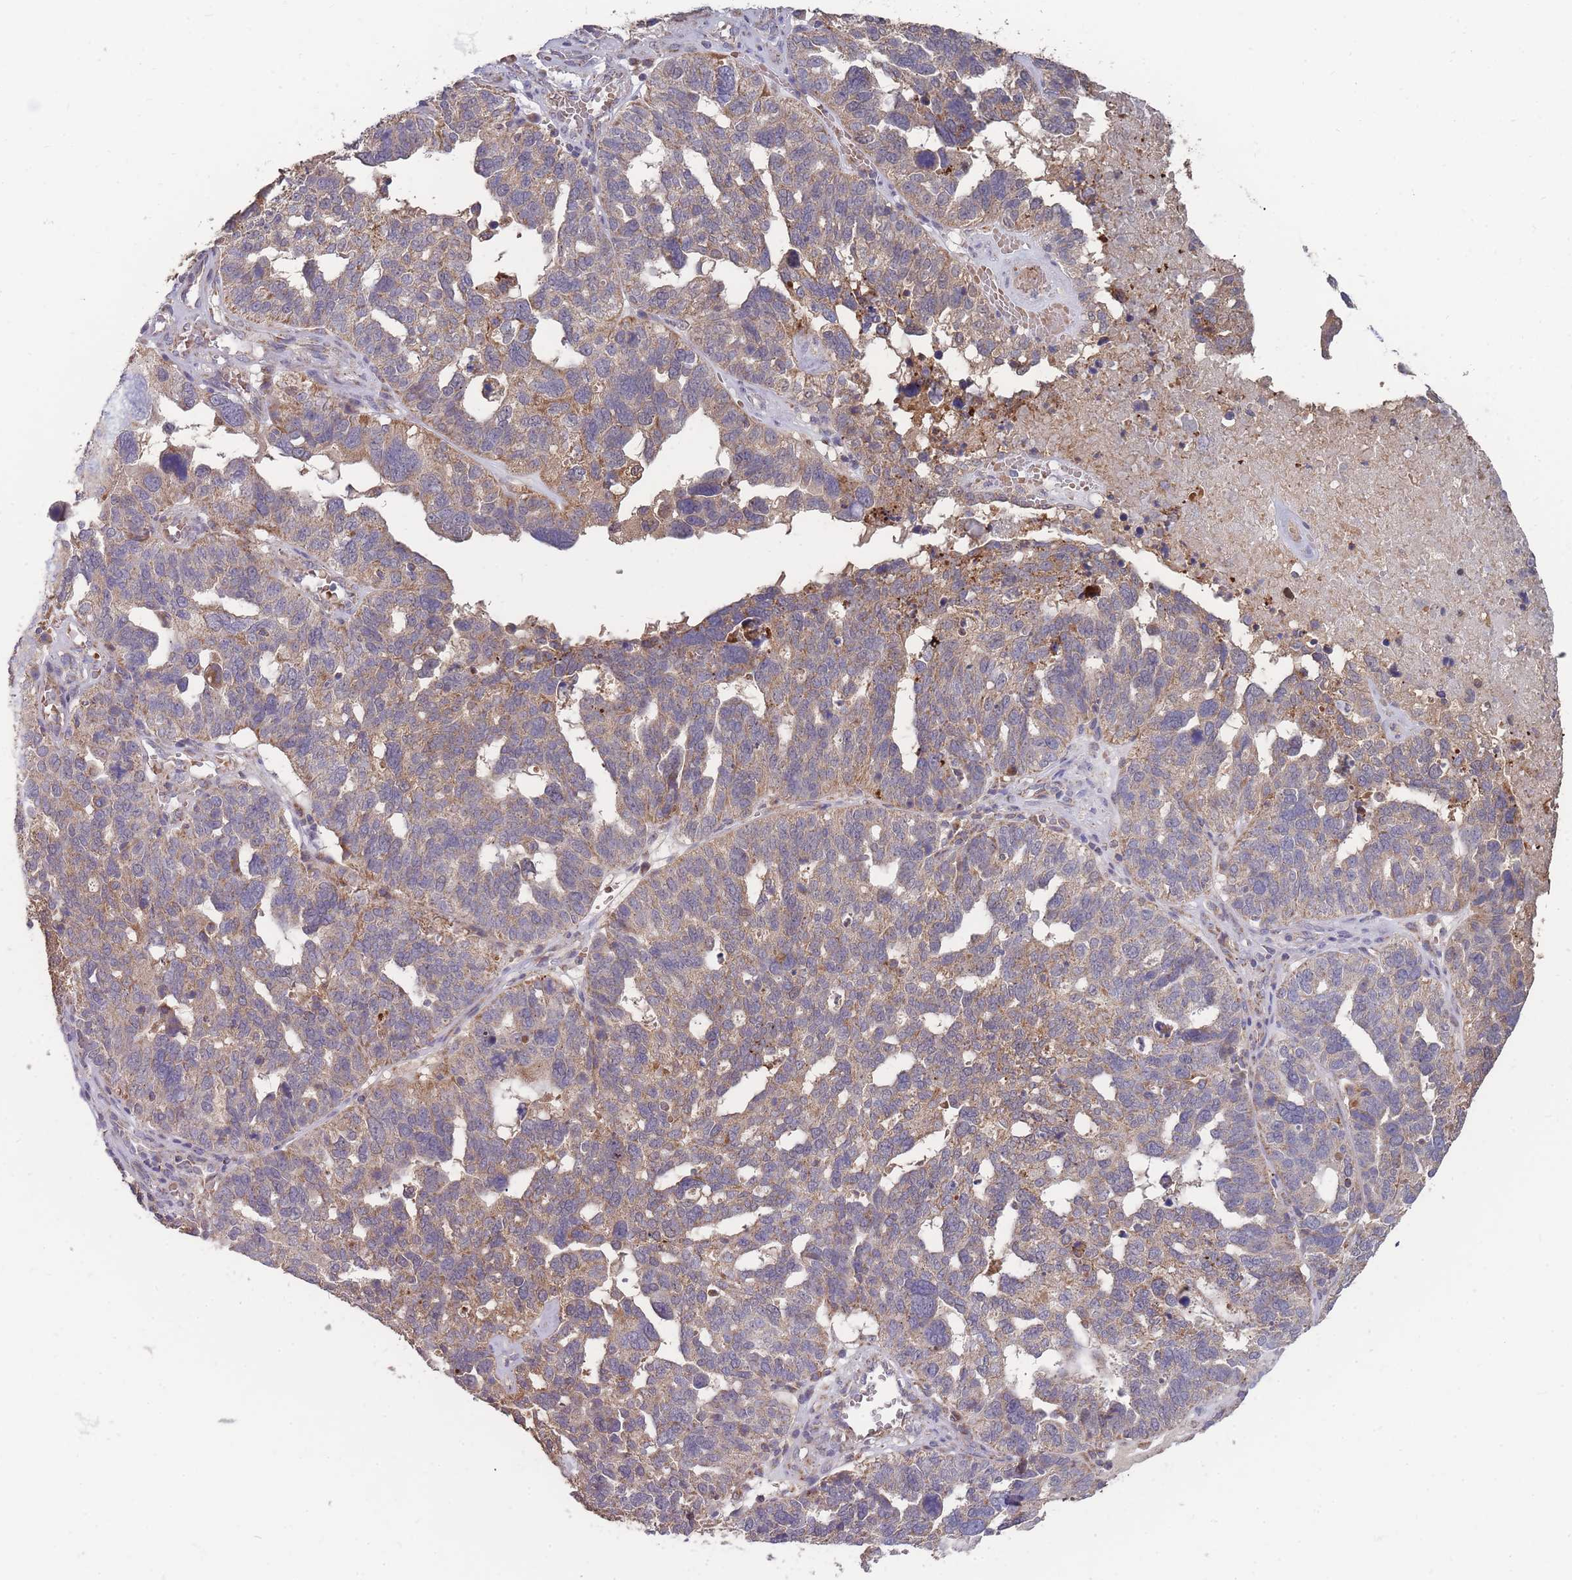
{"staining": {"intensity": "weak", "quantity": "25%-75%", "location": "cytoplasmic/membranous"}, "tissue": "ovarian cancer", "cell_type": "Tumor cells", "image_type": "cancer", "snomed": [{"axis": "morphology", "description": "Cystadenocarcinoma, serous, NOS"}, {"axis": "topography", "description": "Ovary"}], "caption": "A brown stain shows weak cytoplasmic/membranous staining of a protein in human ovarian cancer tumor cells.", "gene": "SLC35B4", "patient": {"sex": "female", "age": 59}}